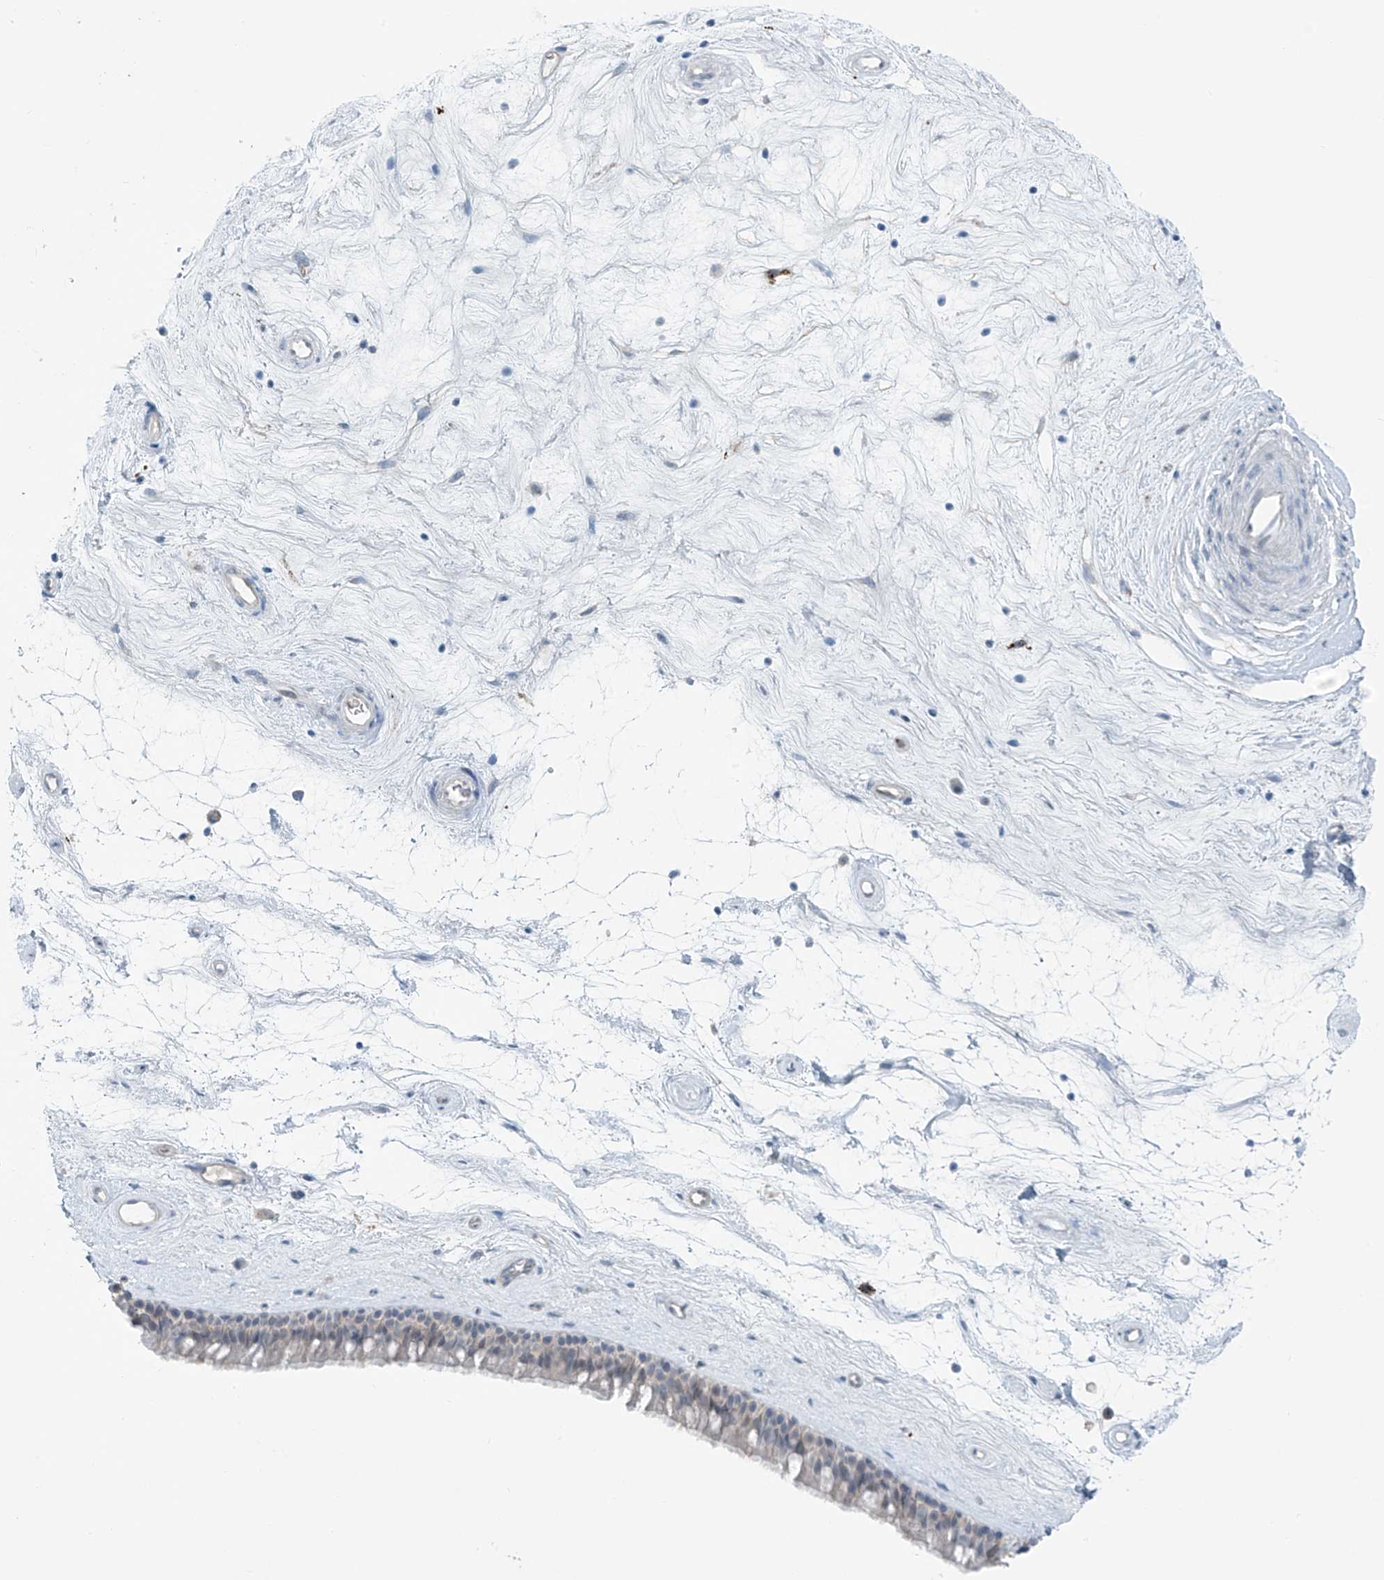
{"staining": {"intensity": "weak", "quantity": "<25%", "location": "cytoplasmic/membranous"}, "tissue": "nasopharynx", "cell_type": "Respiratory epithelial cells", "image_type": "normal", "snomed": [{"axis": "morphology", "description": "Normal tissue, NOS"}, {"axis": "topography", "description": "Nasopharynx"}], "caption": "An image of human nasopharynx is negative for staining in respiratory epithelial cells.", "gene": "ZNF793", "patient": {"sex": "male", "age": 64}}